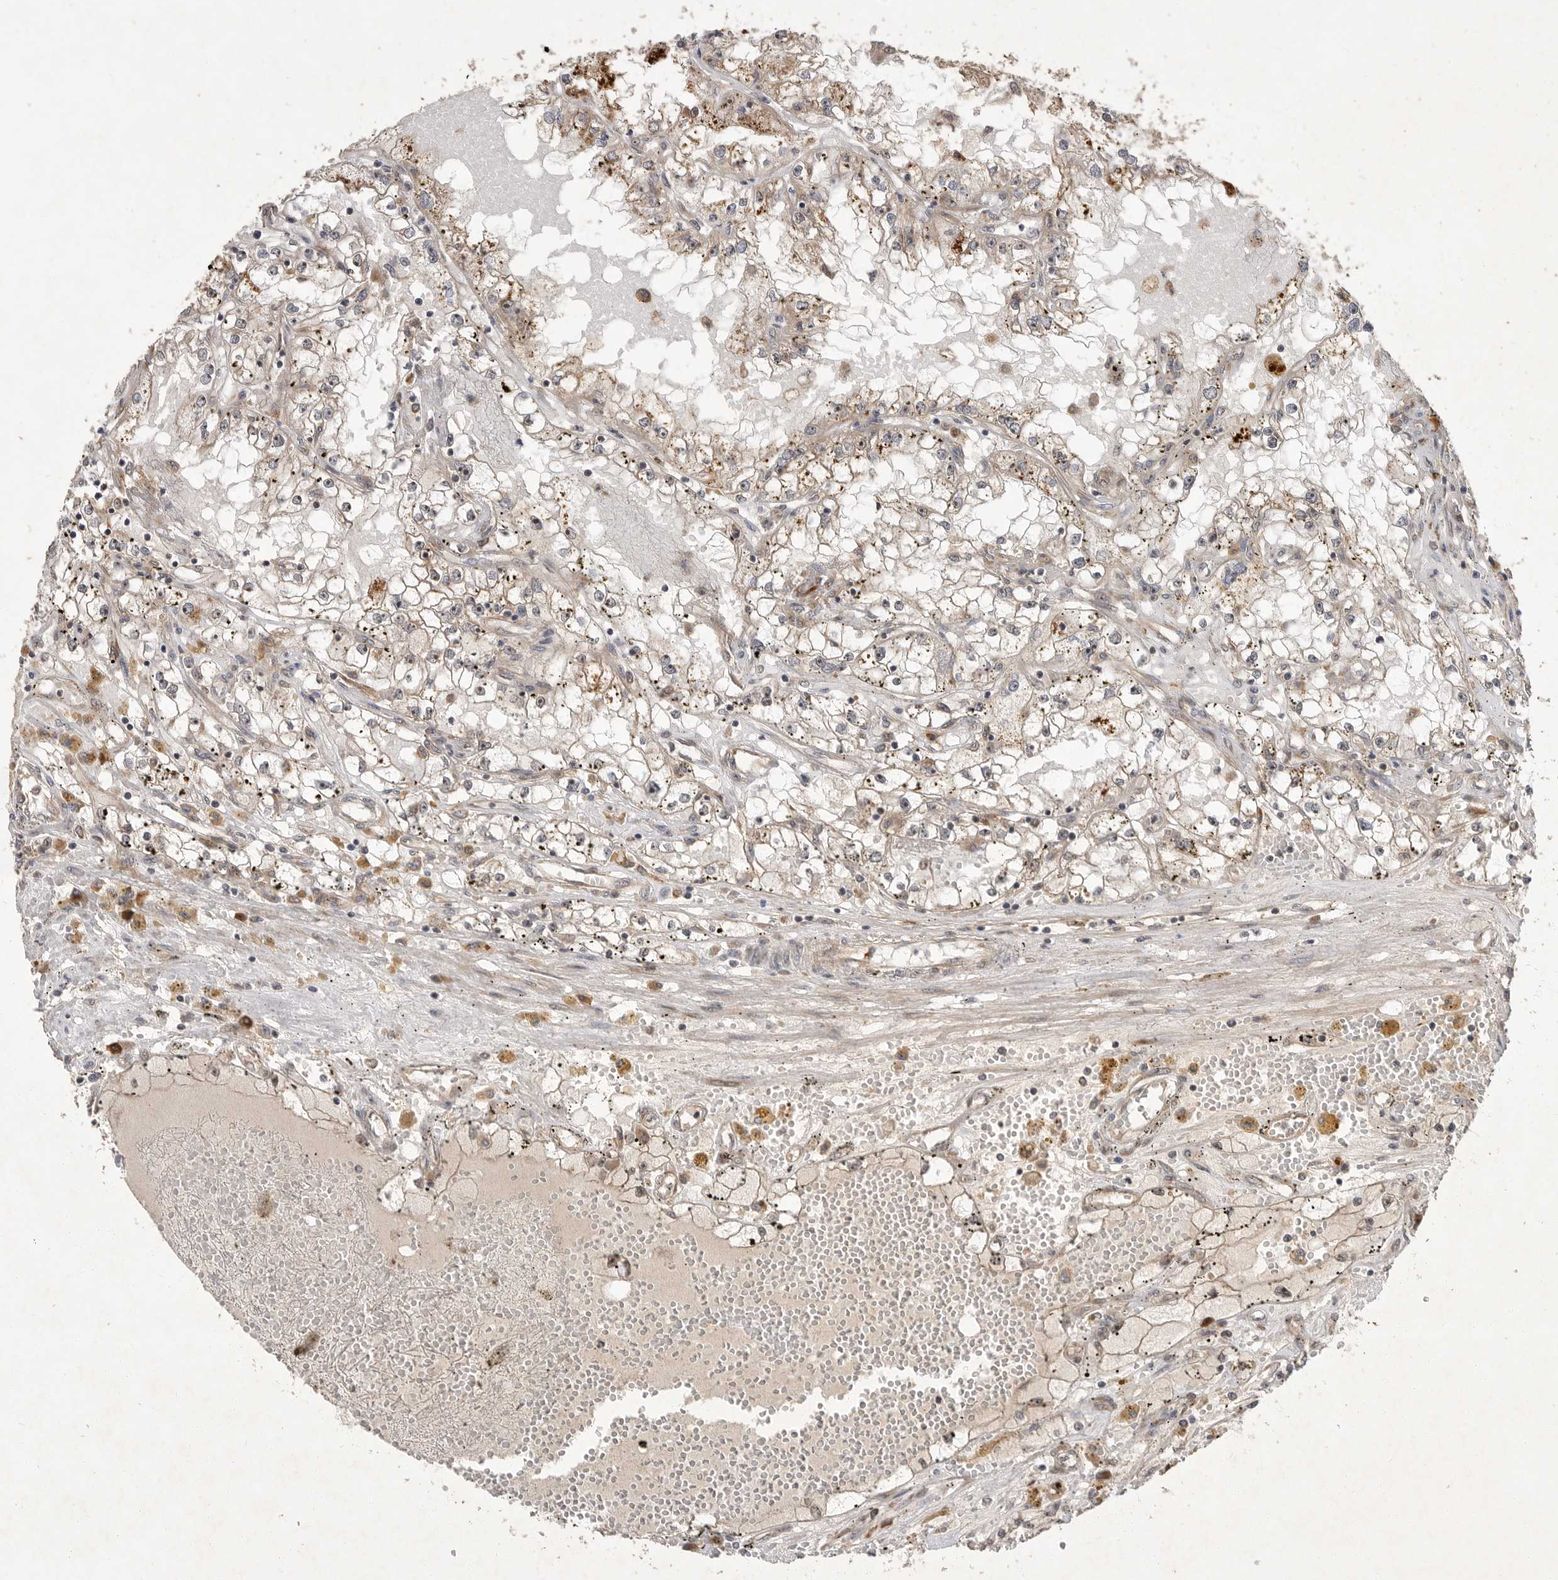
{"staining": {"intensity": "negative", "quantity": "none", "location": "none"}, "tissue": "renal cancer", "cell_type": "Tumor cells", "image_type": "cancer", "snomed": [{"axis": "morphology", "description": "Adenocarcinoma, NOS"}, {"axis": "topography", "description": "Kidney"}], "caption": "An image of renal cancer (adenocarcinoma) stained for a protein displays no brown staining in tumor cells.", "gene": "OSBPL9", "patient": {"sex": "male", "age": 56}}